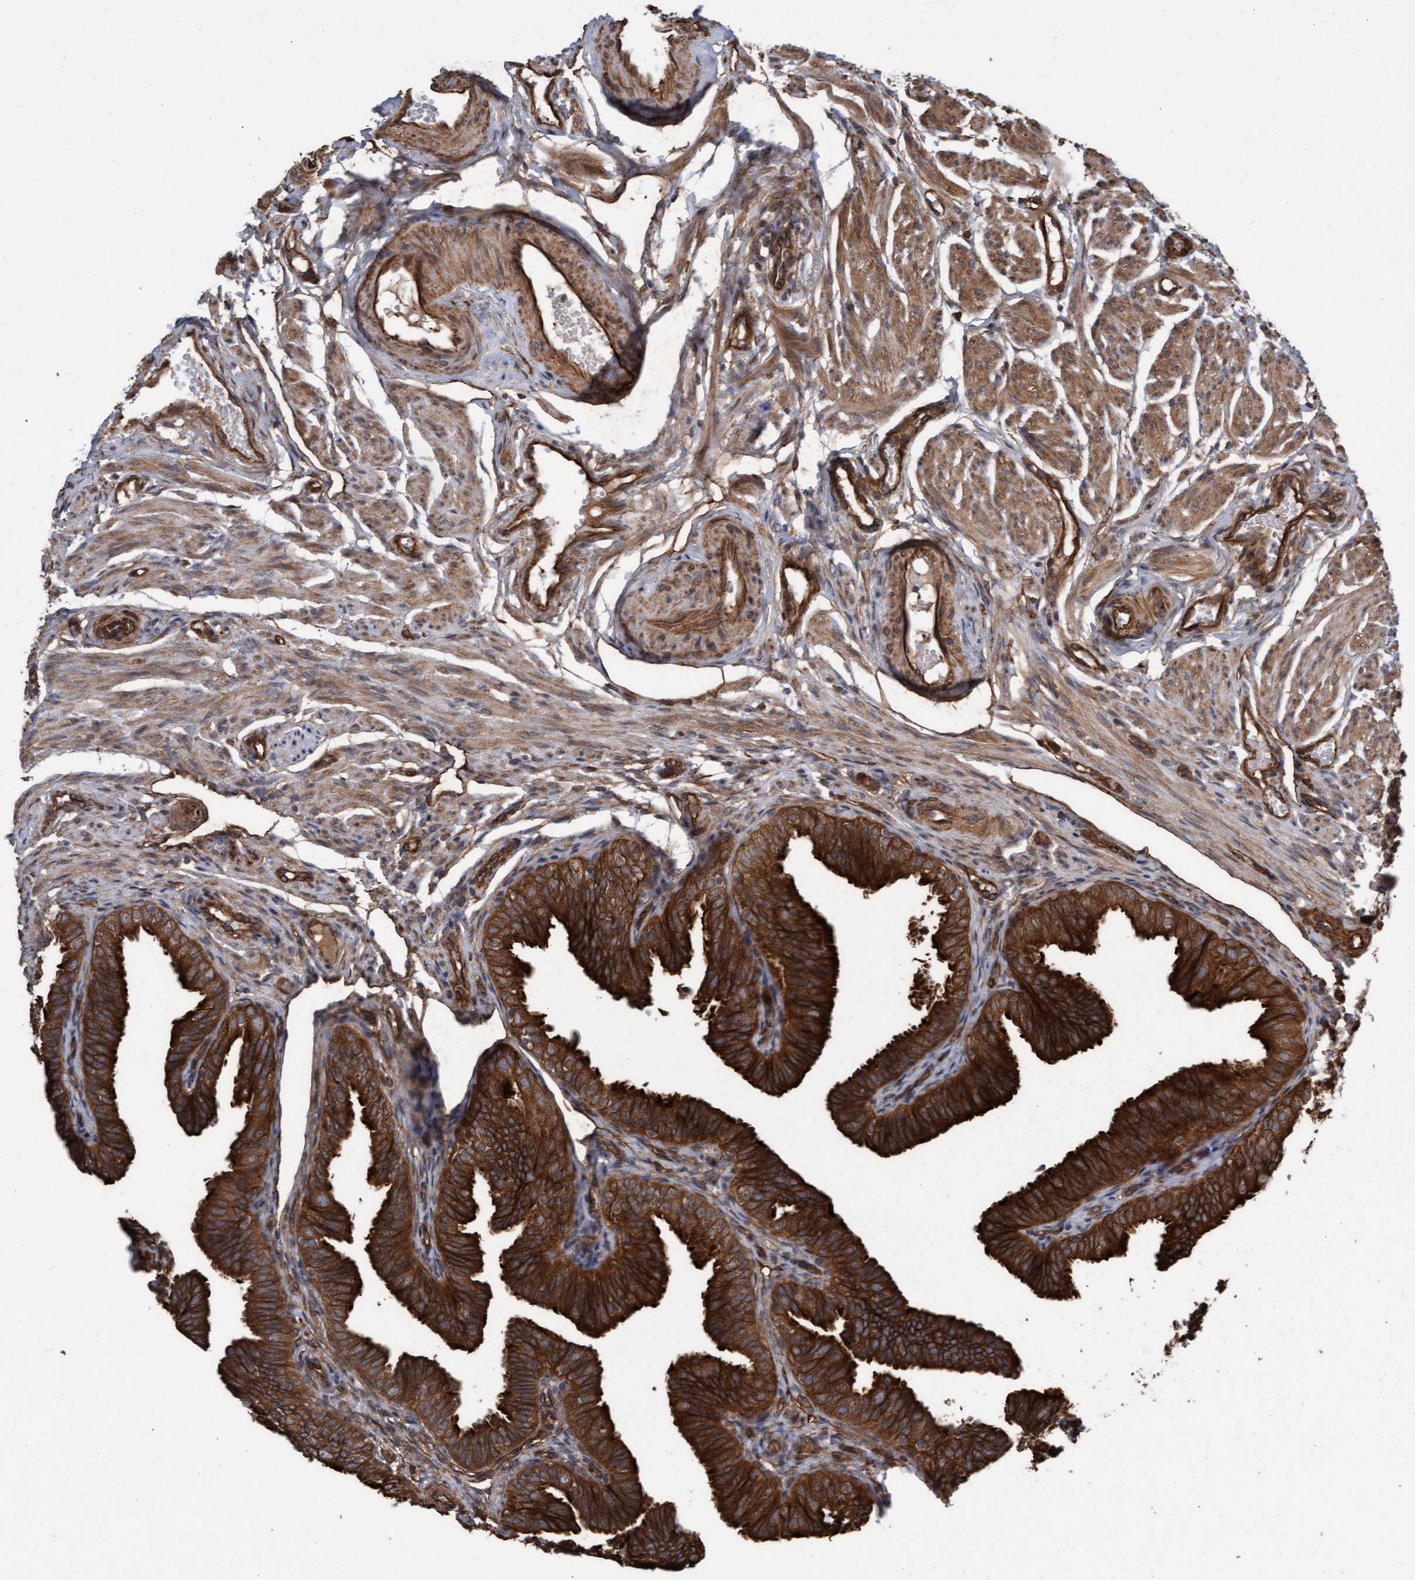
{"staining": {"intensity": "strong", "quantity": ">75%", "location": "cytoplasmic/membranous"}, "tissue": "fallopian tube", "cell_type": "Glandular cells", "image_type": "normal", "snomed": [{"axis": "morphology", "description": "Normal tissue, NOS"}, {"axis": "topography", "description": "Fallopian tube"}], "caption": "DAB (3,3'-diaminobenzidine) immunohistochemical staining of normal fallopian tube reveals strong cytoplasmic/membranous protein expression in approximately >75% of glandular cells.", "gene": "CDC42EP4", "patient": {"sex": "female", "age": 35}}